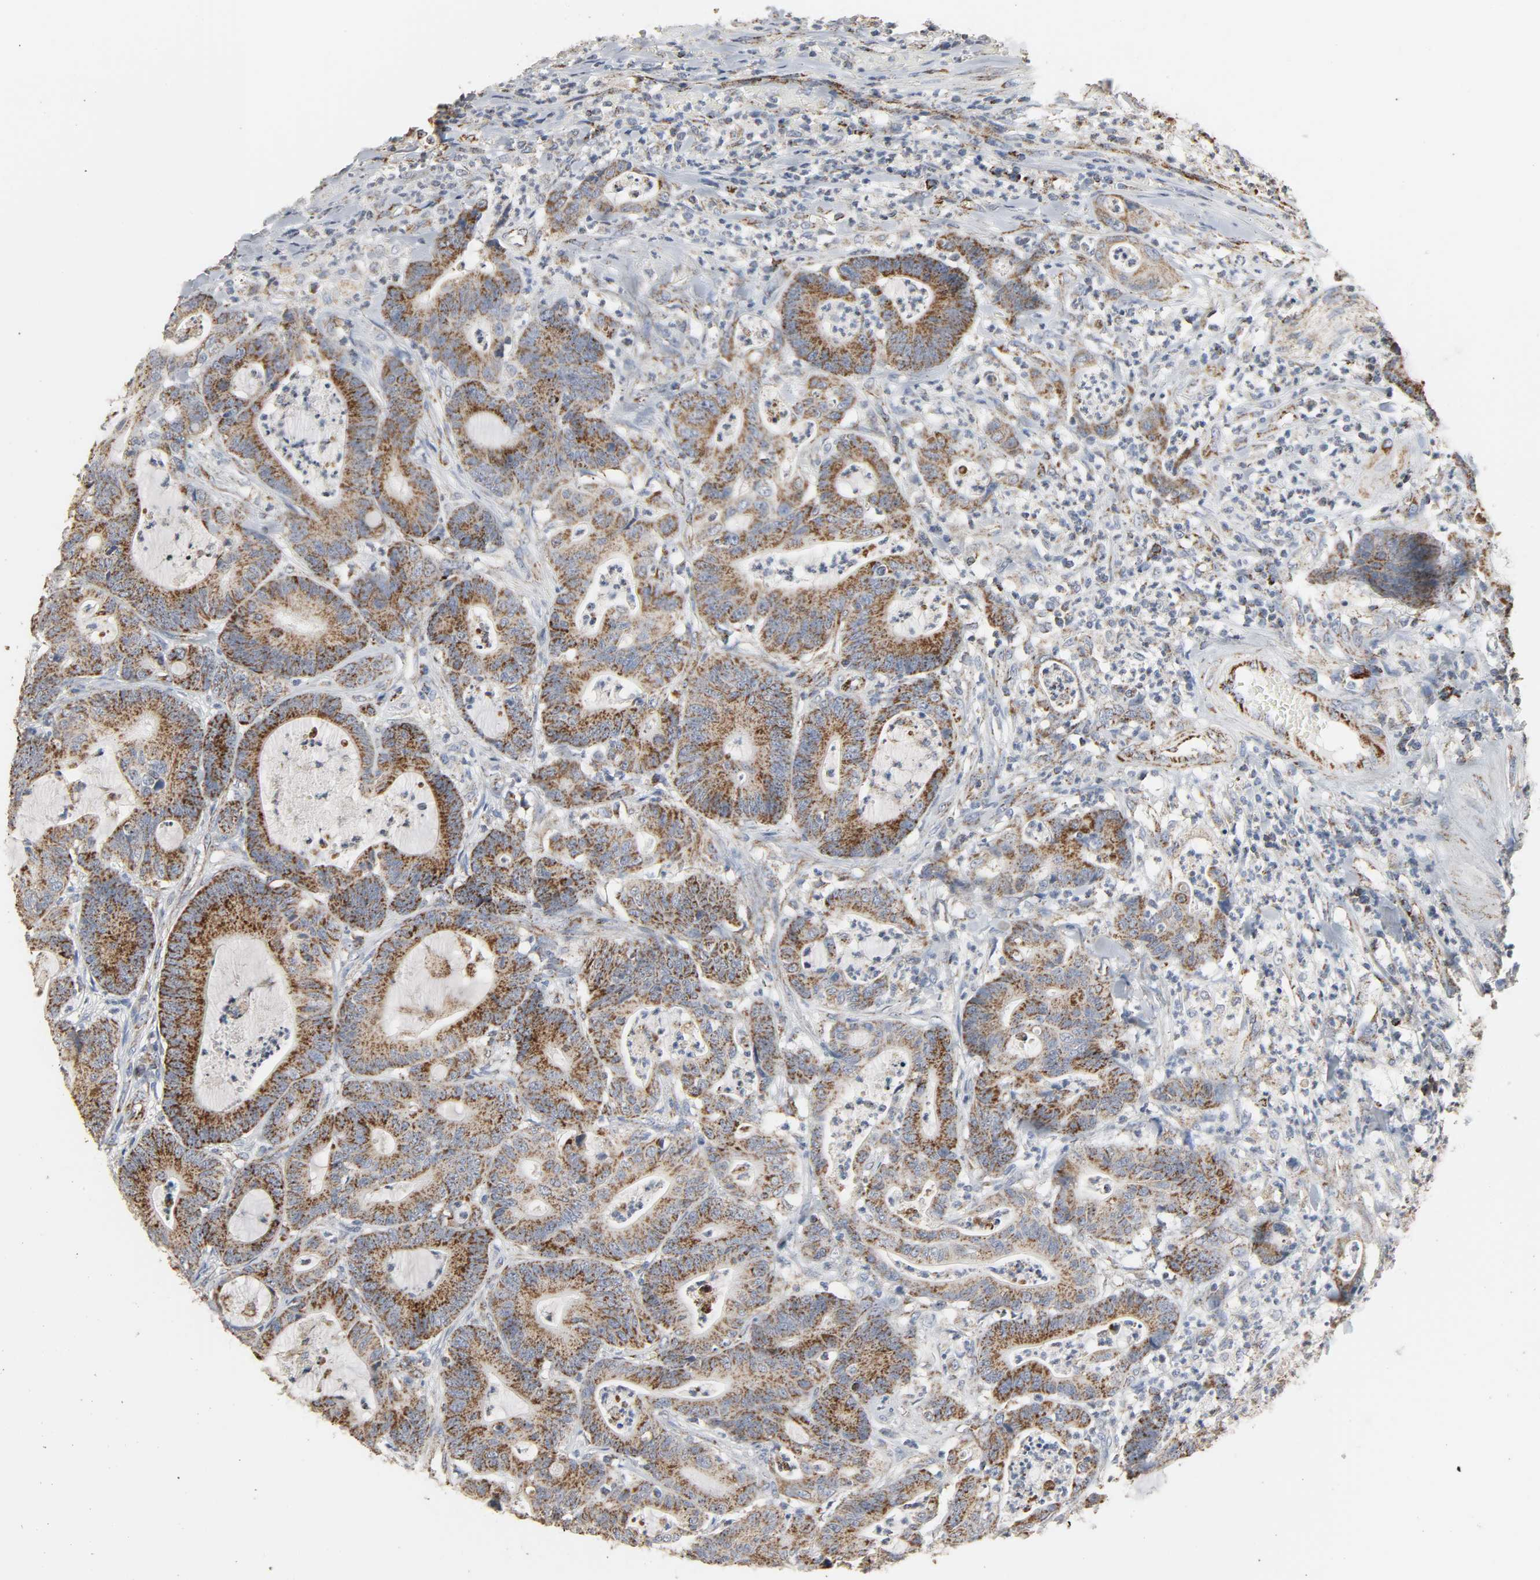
{"staining": {"intensity": "strong", "quantity": ">75%", "location": "cytoplasmic/membranous"}, "tissue": "colorectal cancer", "cell_type": "Tumor cells", "image_type": "cancer", "snomed": [{"axis": "morphology", "description": "Adenocarcinoma, NOS"}, {"axis": "topography", "description": "Colon"}], "caption": "A high-resolution image shows immunohistochemistry staining of colorectal cancer (adenocarcinoma), which exhibits strong cytoplasmic/membranous expression in approximately >75% of tumor cells.", "gene": "ACAT1", "patient": {"sex": "female", "age": 84}}